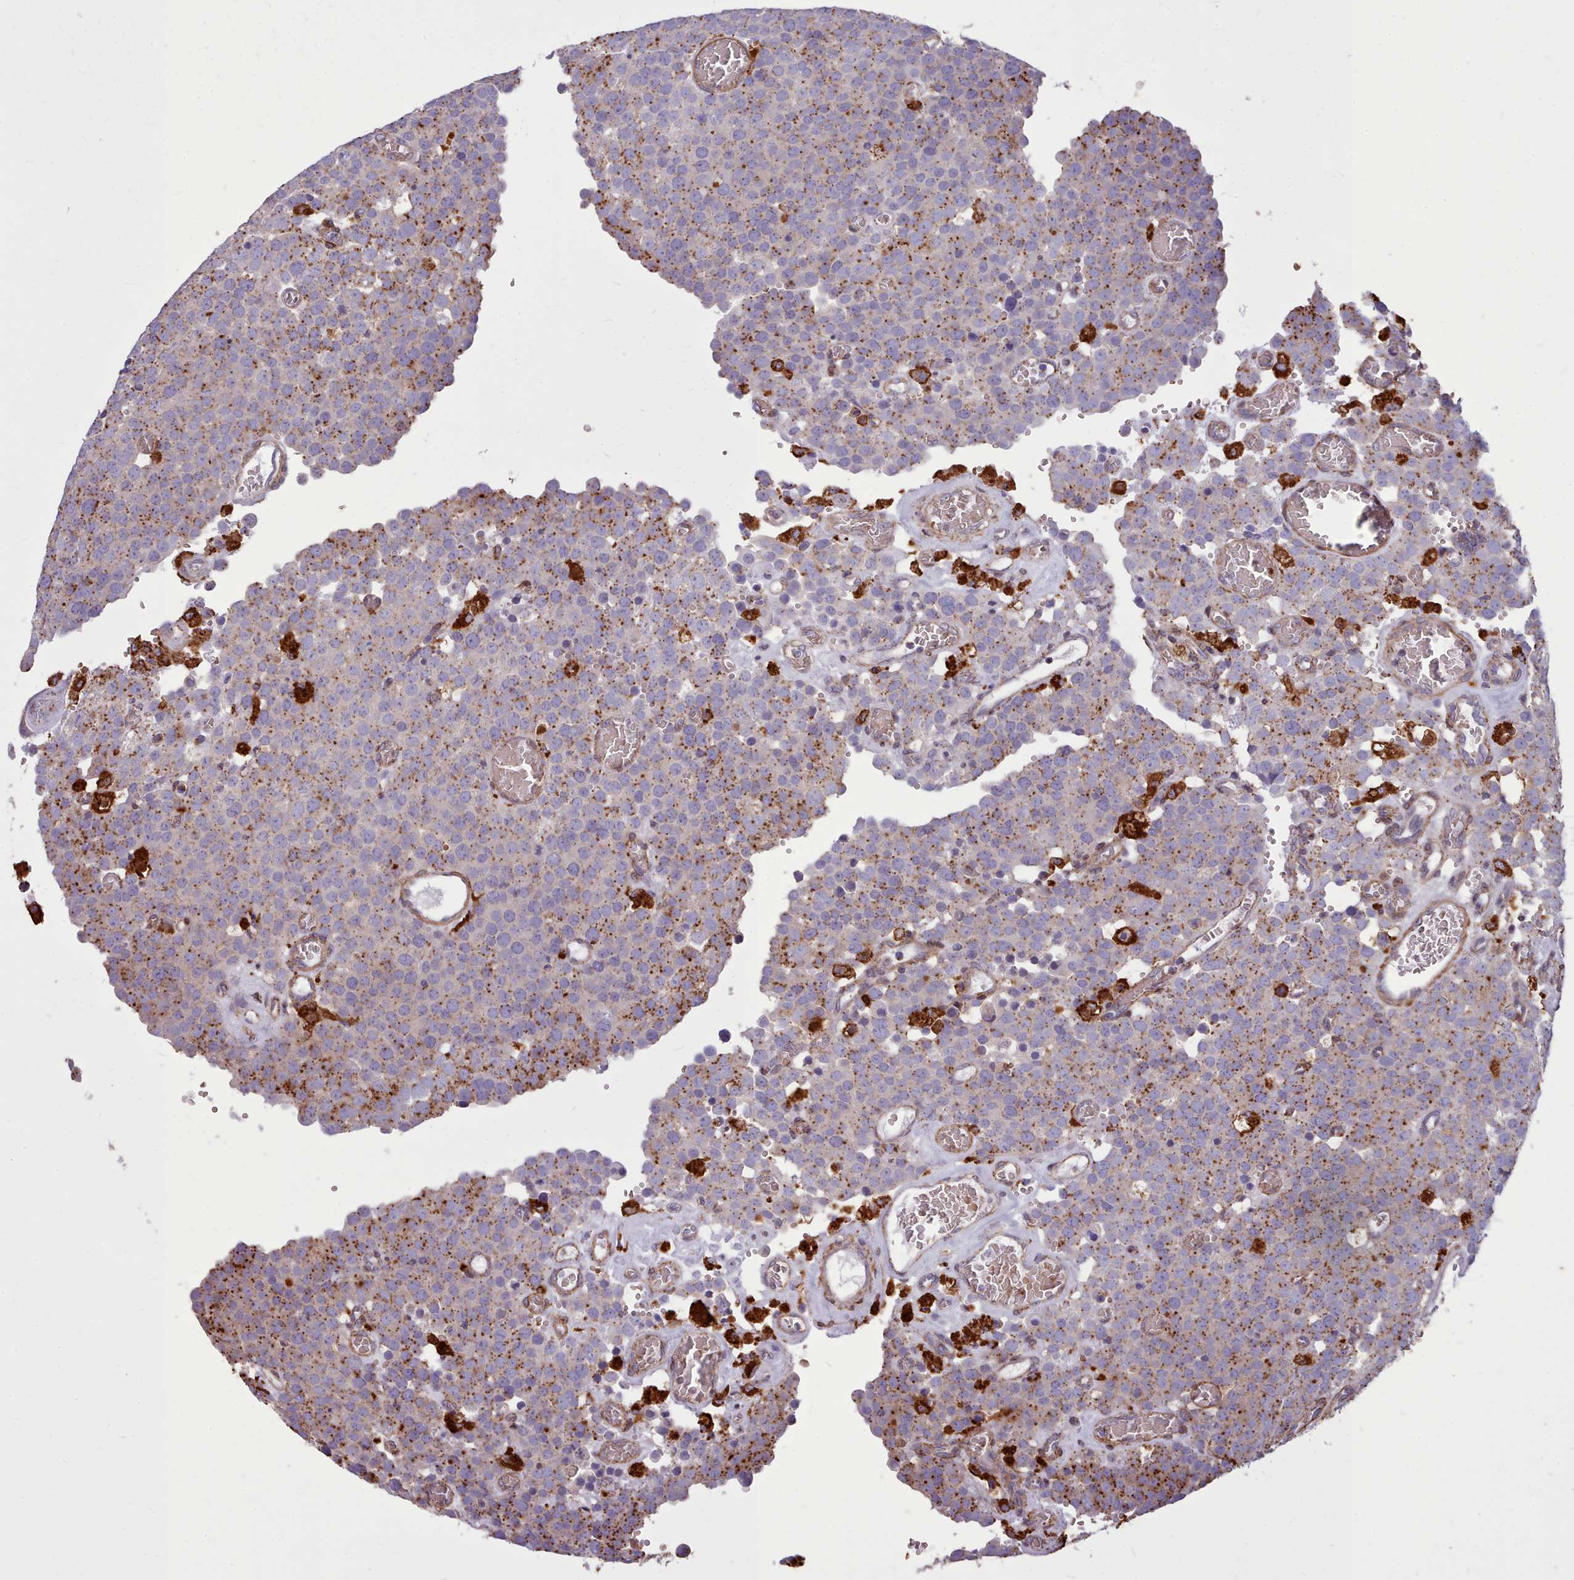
{"staining": {"intensity": "moderate", "quantity": "25%-75%", "location": "cytoplasmic/membranous"}, "tissue": "testis cancer", "cell_type": "Tumor cells", "image_type": "cancer", "snomed": [{"axis": "morphology", "description": "Normal tissue, NOS"}, {"axis": "morphology", "description": "Seminoma, NOS"}, {"axis": "topography", "description": "Testis"}], "caption": "Human testis cancer (seminoma) stained for a protein (brown) shows moderate cytoplasmic/membranous positive expression in about 25%-75% of tumor cells.", "gene": "PACSIN3", "patient": {"sex": "male", "age": 71}}